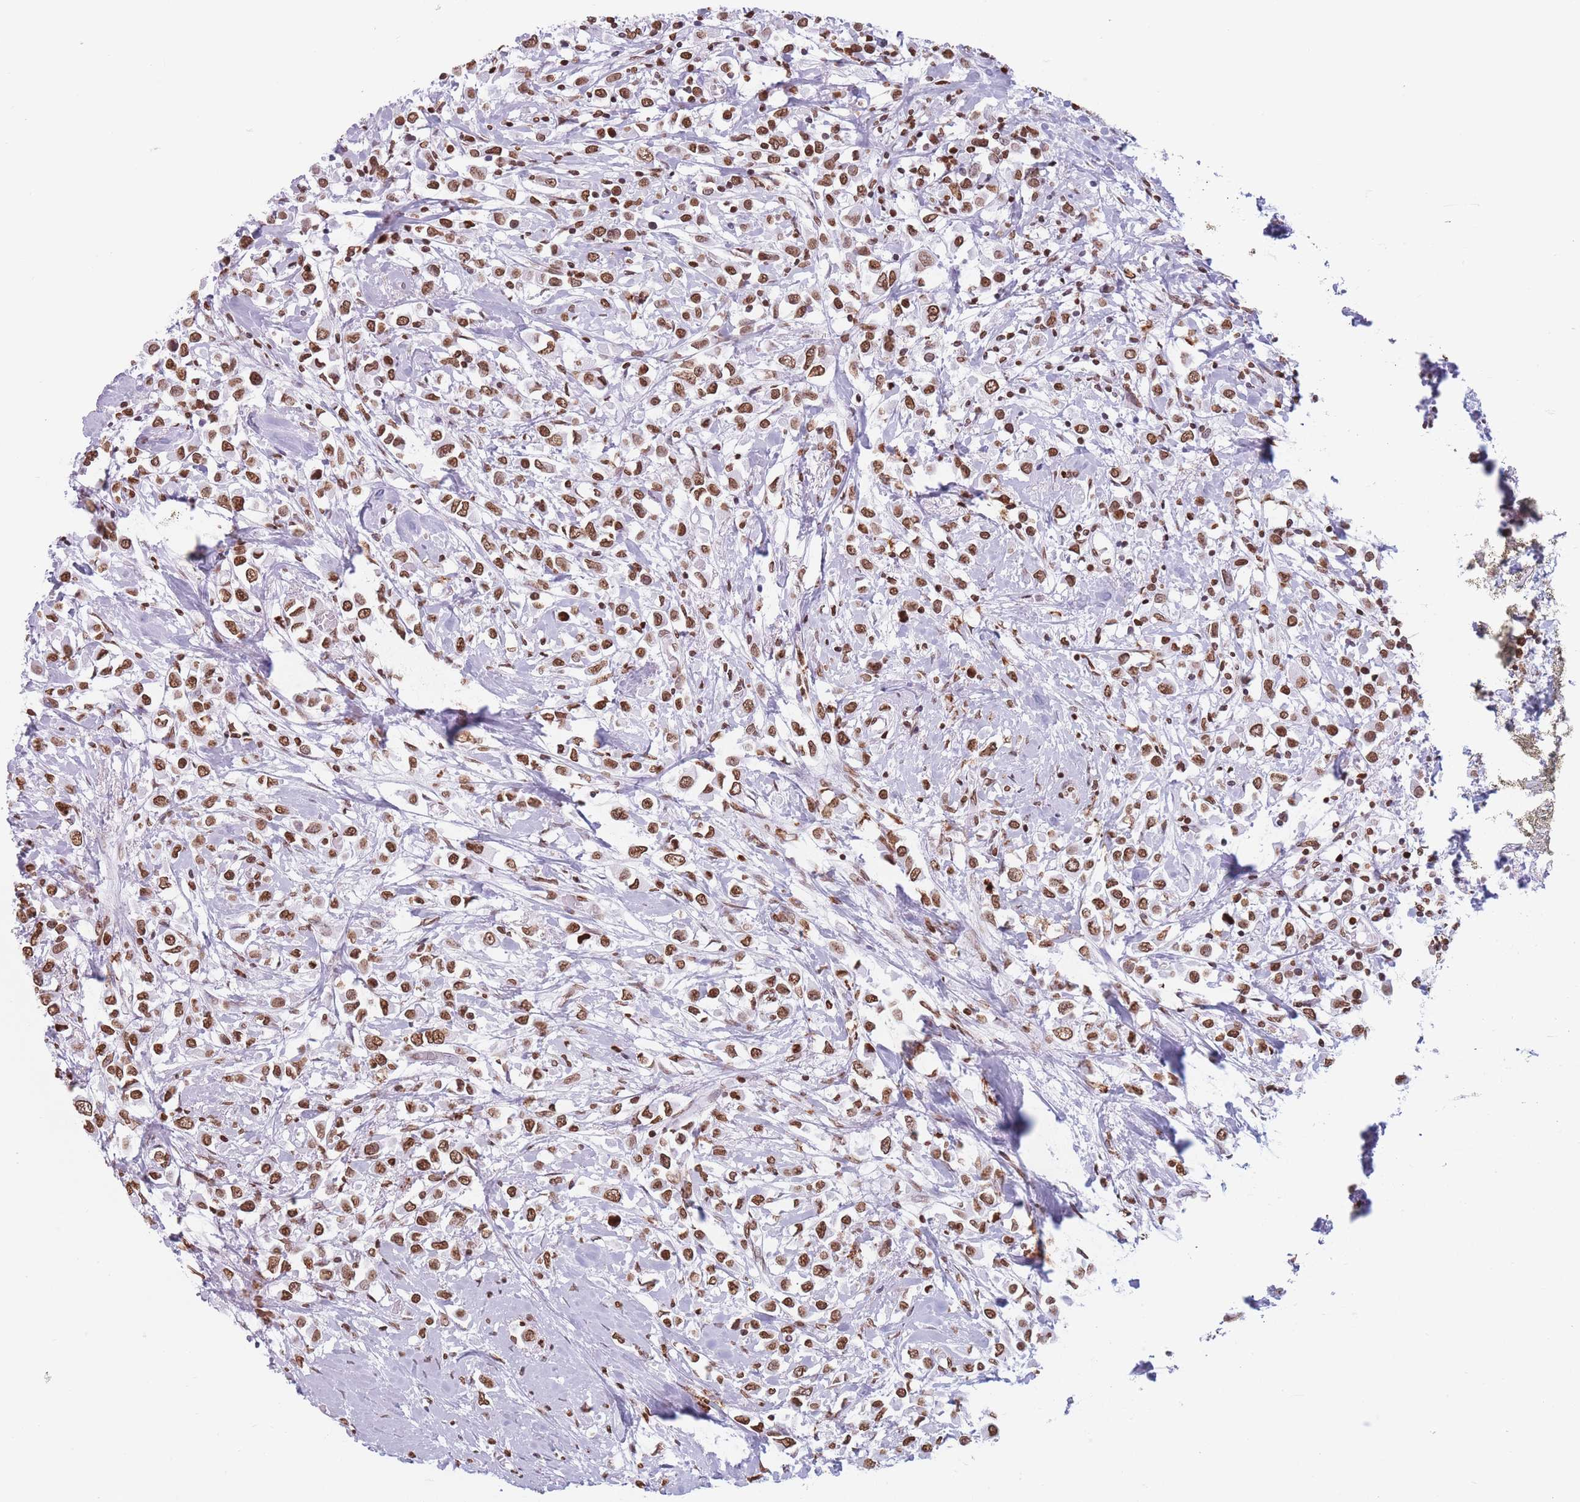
{"staining": {"intensity": "moderate", "quantity": ">75%", "location": "nuclear"}, "tissue": "breast cancer", "cell_type": "Tumor cells", "image_type": "cancer", "snomed": [{"axis": "morphology", "description": "Duct carcinoma"}, {"axis": "topography", "description": "Breast"}], "caption": "A brown stain shows moderate nuclear positivity of a protein in breast infiltrating ductal carcinoma tumor cells. (DAB = brown stain, brightfield microscopy at high magnification).", "gene": "RYK", "patient": {"sex": "female", "age": 61}}